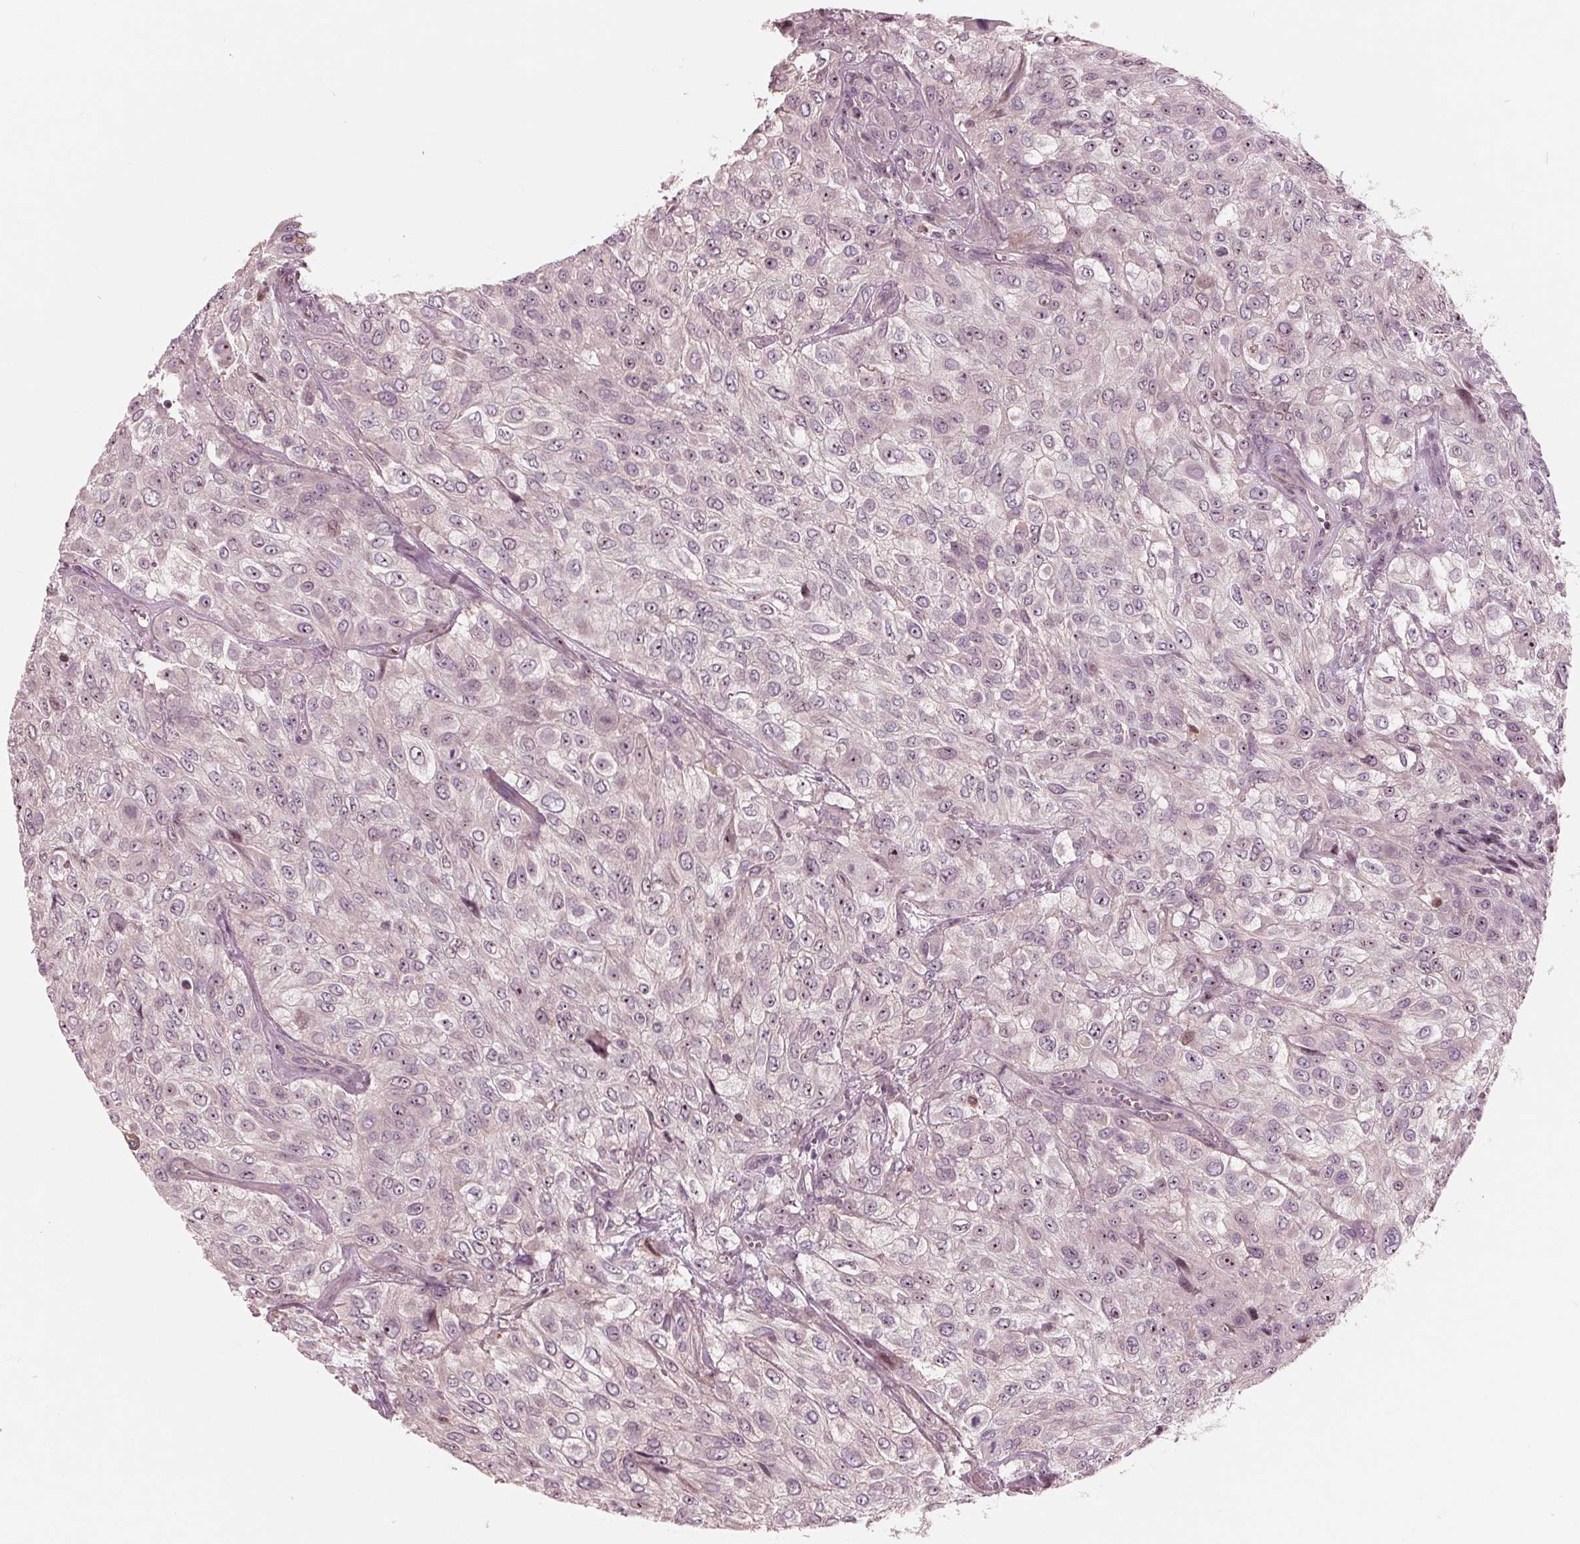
{"staining": {"intensity": "moderate", "quantity": "<25%", "location": "nuclear"}, "tissue": "urothelial cancer", "cell_type": "Tumor cells", "image_type": "cancer", "snomed": [{"axis": "morphology", "description": "Urothelial carcinoma, High grade"}, {"axis": "topography", "description": "Urinary bladder"}], "caption": "A histopathology image showing moderate nuclear staining in about <25% of tumor cells in urothelial carcinoma (high-grade), as visualized by brown immunohistochemical staining.", "gene": "NUP210", "patient": {"sex": "male", "age": 57}}